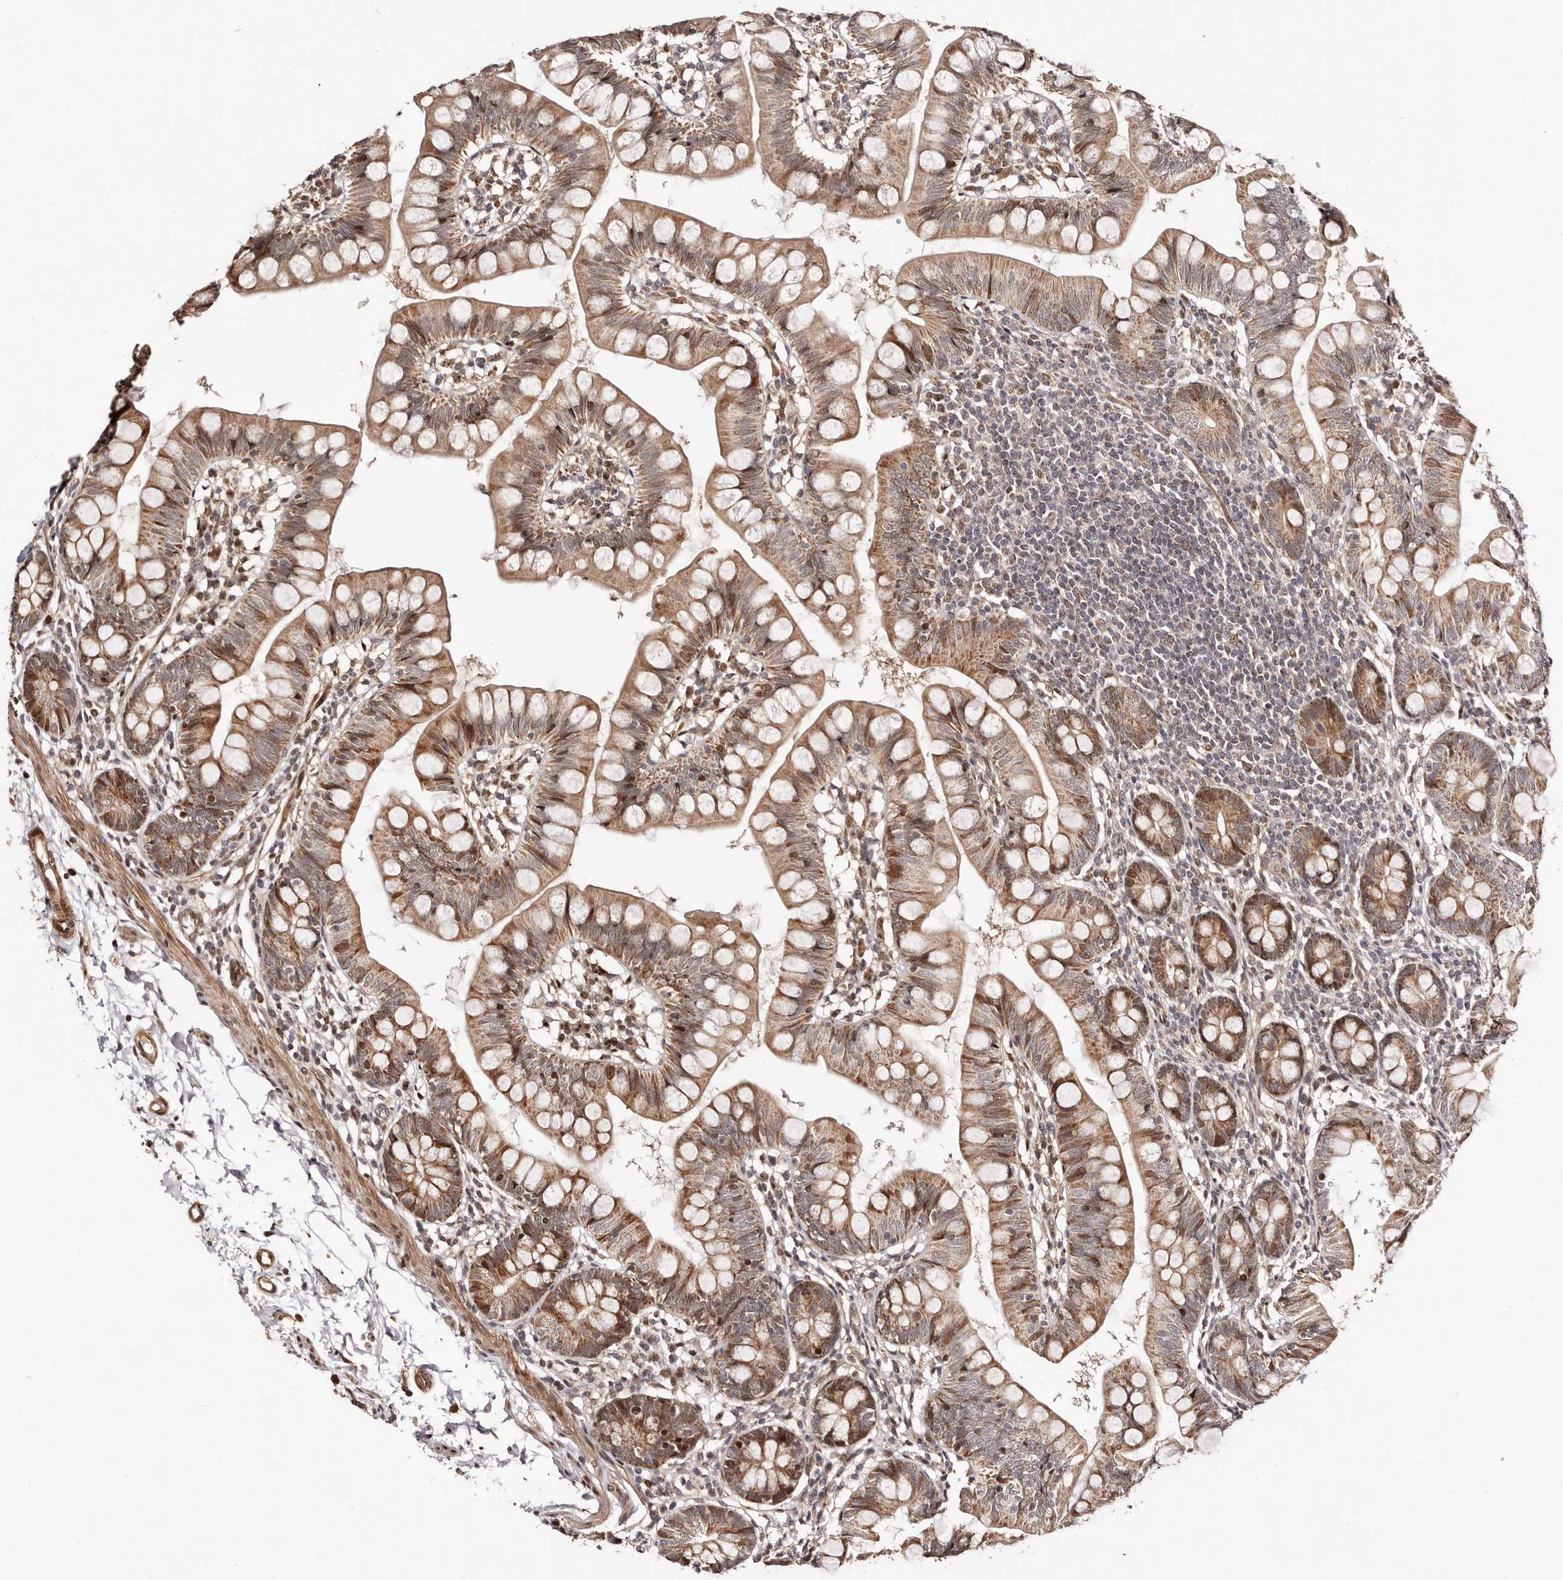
{"staining": {"intensity": "moderate", "quantity": ">75%", "location": "cytoplasmic/membranous,nuclear"}, "tissue": "small intestine", "cell_type": "Glandular cells", "image_type": "normal", "snomed": [{"axis": "morphology", "description": "Normal tissue, NOS"}, {"axis": "topography", "description": "Small intestine"}], "caption": "Glandular cells show medium levels of moderate cytoplasmic/membranous,nuclear positivity in approximately >75% of cells in normal small intestine.", "gene": "HIVEP3", "patient": {"sex": "male", "age": 7}}